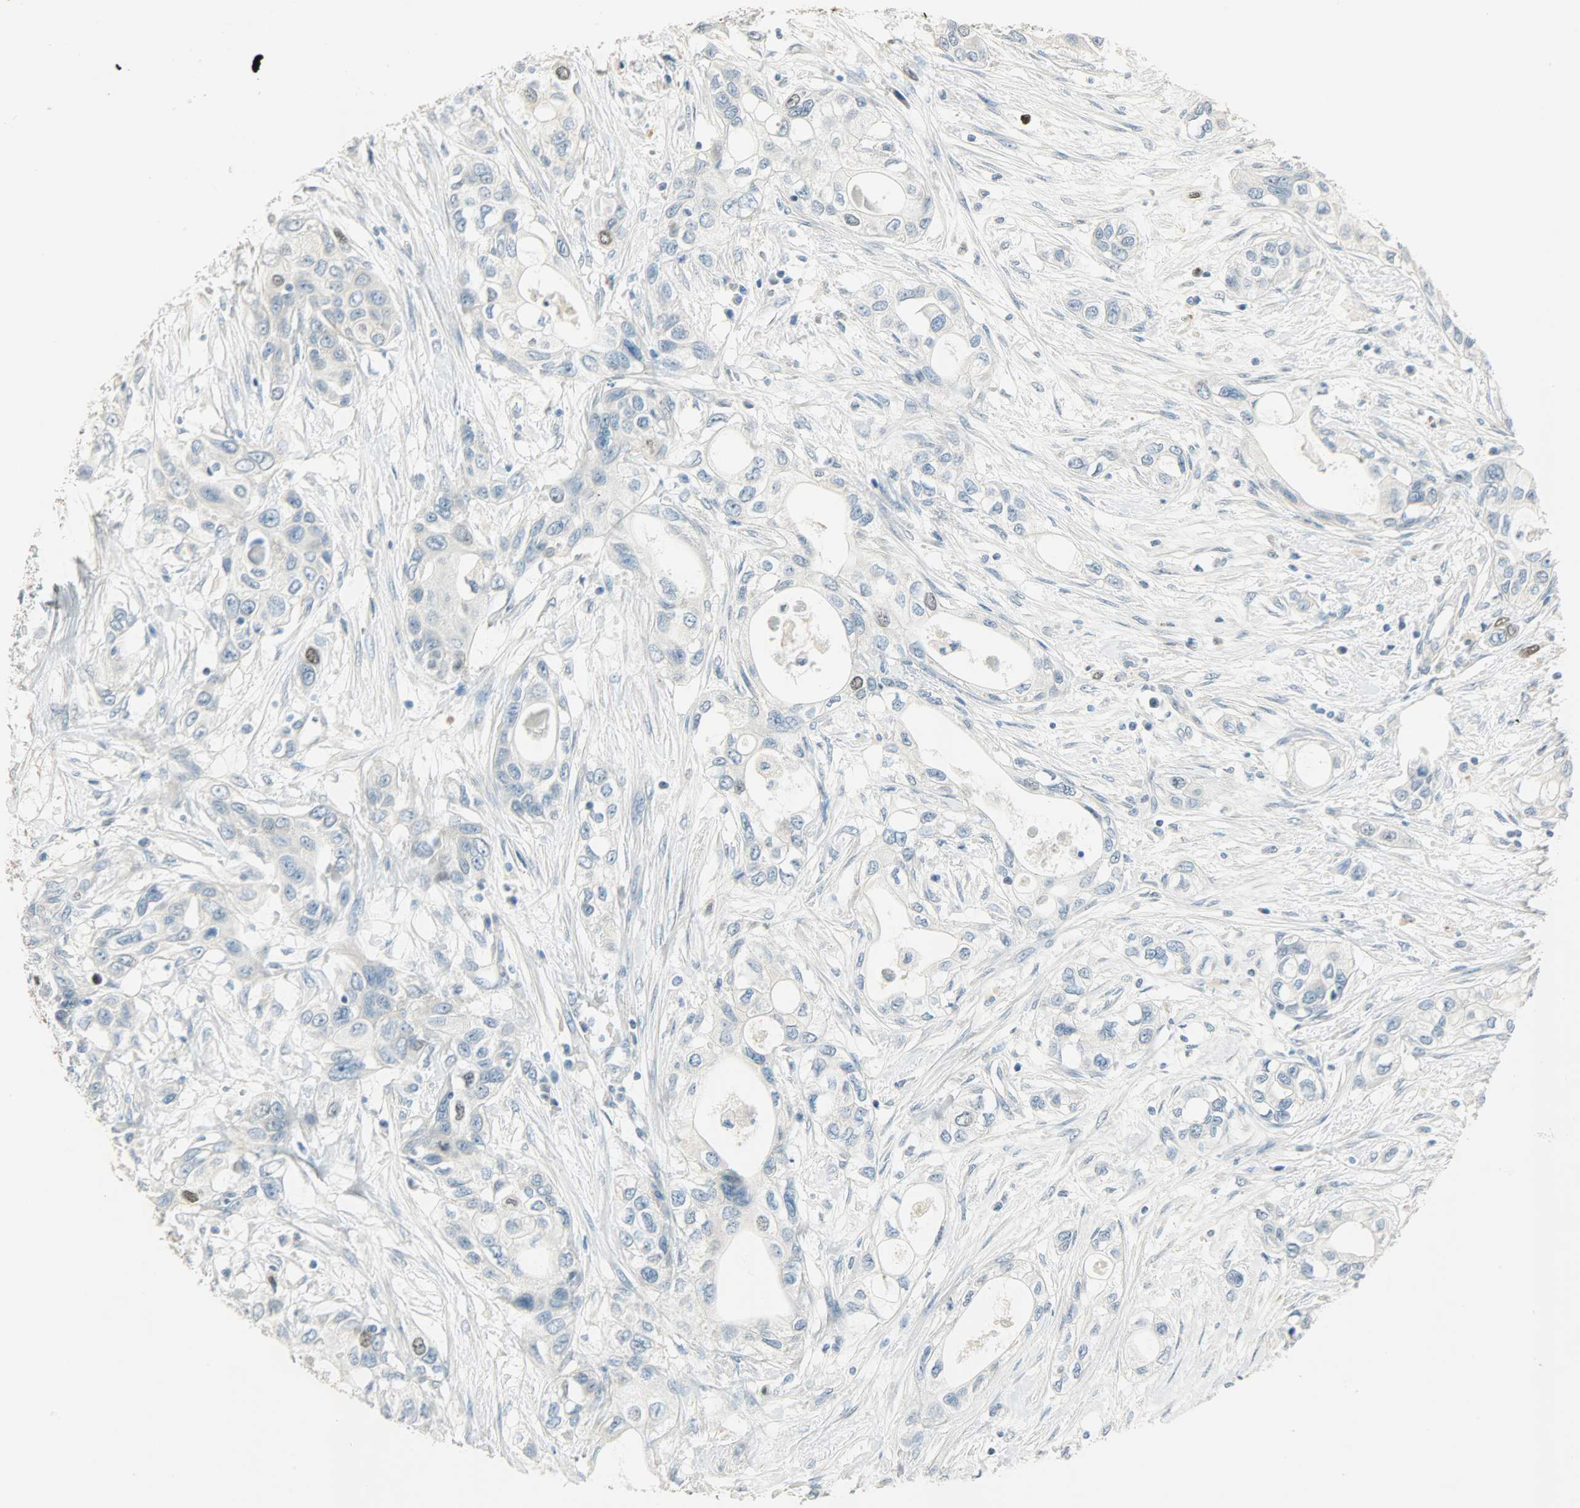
{"staining": {"intensity": "moderate", "quantity": "<25%", "location": "nuclear"}, "tissue": "pancreatic cancer", "cell_type": "Tumor cells", "image_type": "cancer", "snomed": [{"axis": "morphology", "description": "Adenocarcinoma, NOS"}, {"axis": "topography", "description": "Pancreas"}], "caption": "Pancreatic adenocarcinoma stained for a protein displays moderate nuclear positivity in tumor cells. The staining was performed using DAB, with brown indicating positive protein expression. Nuclei are stained blue with hematoxylin.", "gene": "TPX2", "patient": {"sex": "female", "age": 70}}